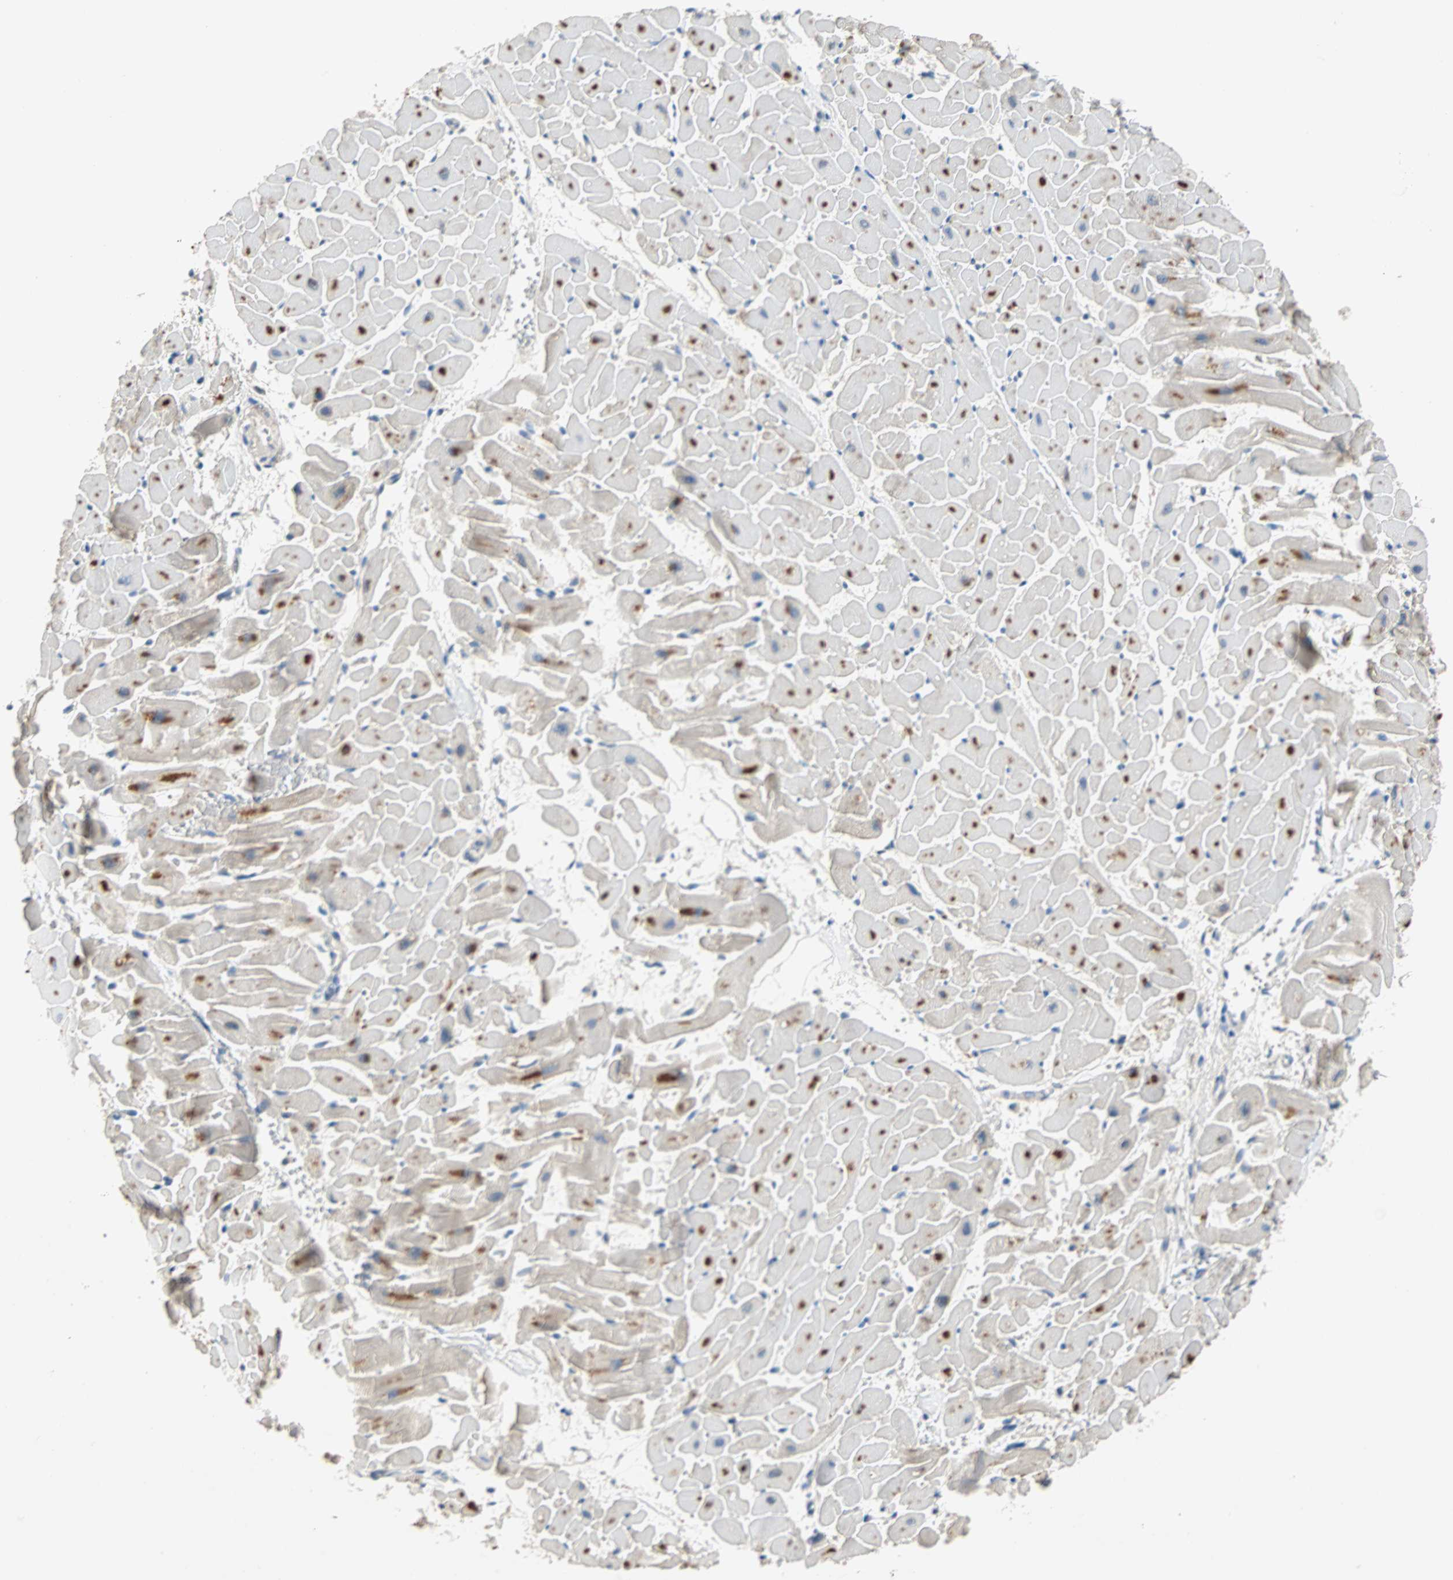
{"staining": {"intensity": "moderate", "quantity": "<25%", "location": "cytoplasmic/membranous"}, "tissue": "heart muscle", "cell_type": "Cardiomyocytes", "image_type": "normal", "snomed": [{"axis": "morphology", "description": "Normal tissue, NOS"}, {"axis": "topography", "description": "Heart"}], "caption": "DAB immunohistochemical staining of benign human heart muscle reveals moderate cytoplasmic/membranous protein positivity in about <25% of cardiomyocytes.", "gene": "MAP4K1", "patient": {"sex": "female", "age": 19}}